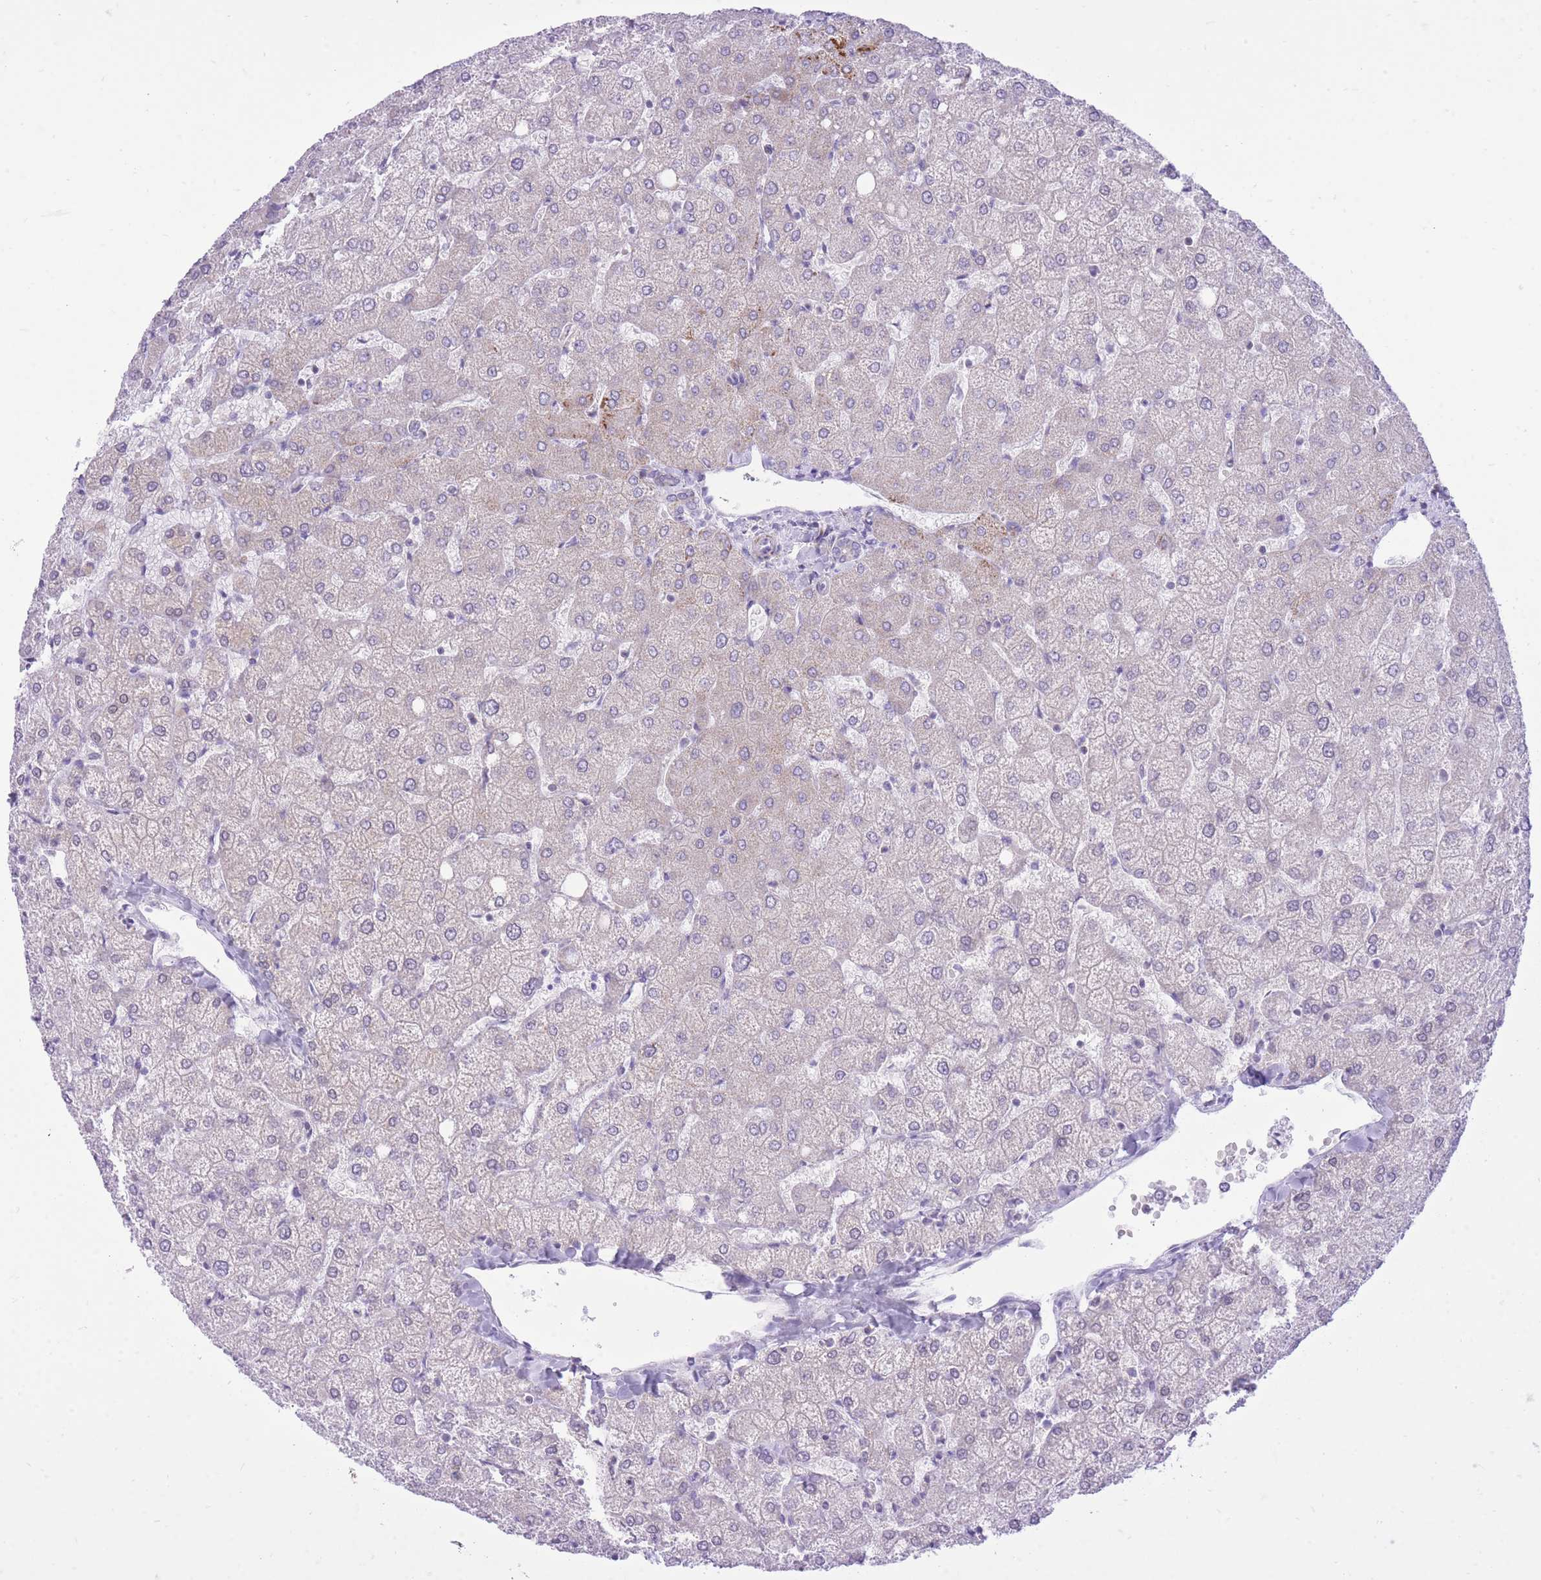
{"staining": {"intensity": "negative", "quantity": "none", "location": "none"}, "tissue": "liver", "cell_type": "Cholangiocytes", "image_type": "normal", "snomed": [{"axis": "morphology", "description": "Normal tissue, NOS"}, {"axis": "topography", "description": "Liver"}], "caption": "Cholangiocytes are negative for brown protein staining in unremarkable liver. The staining was performed using DAB to visualize the protein expression in brown, while the nuclei were stained in blue with hematoxylin (Magnification: 20x).", "gene": "DENND2D", "patient": {"sex": "female", "age": 54}}